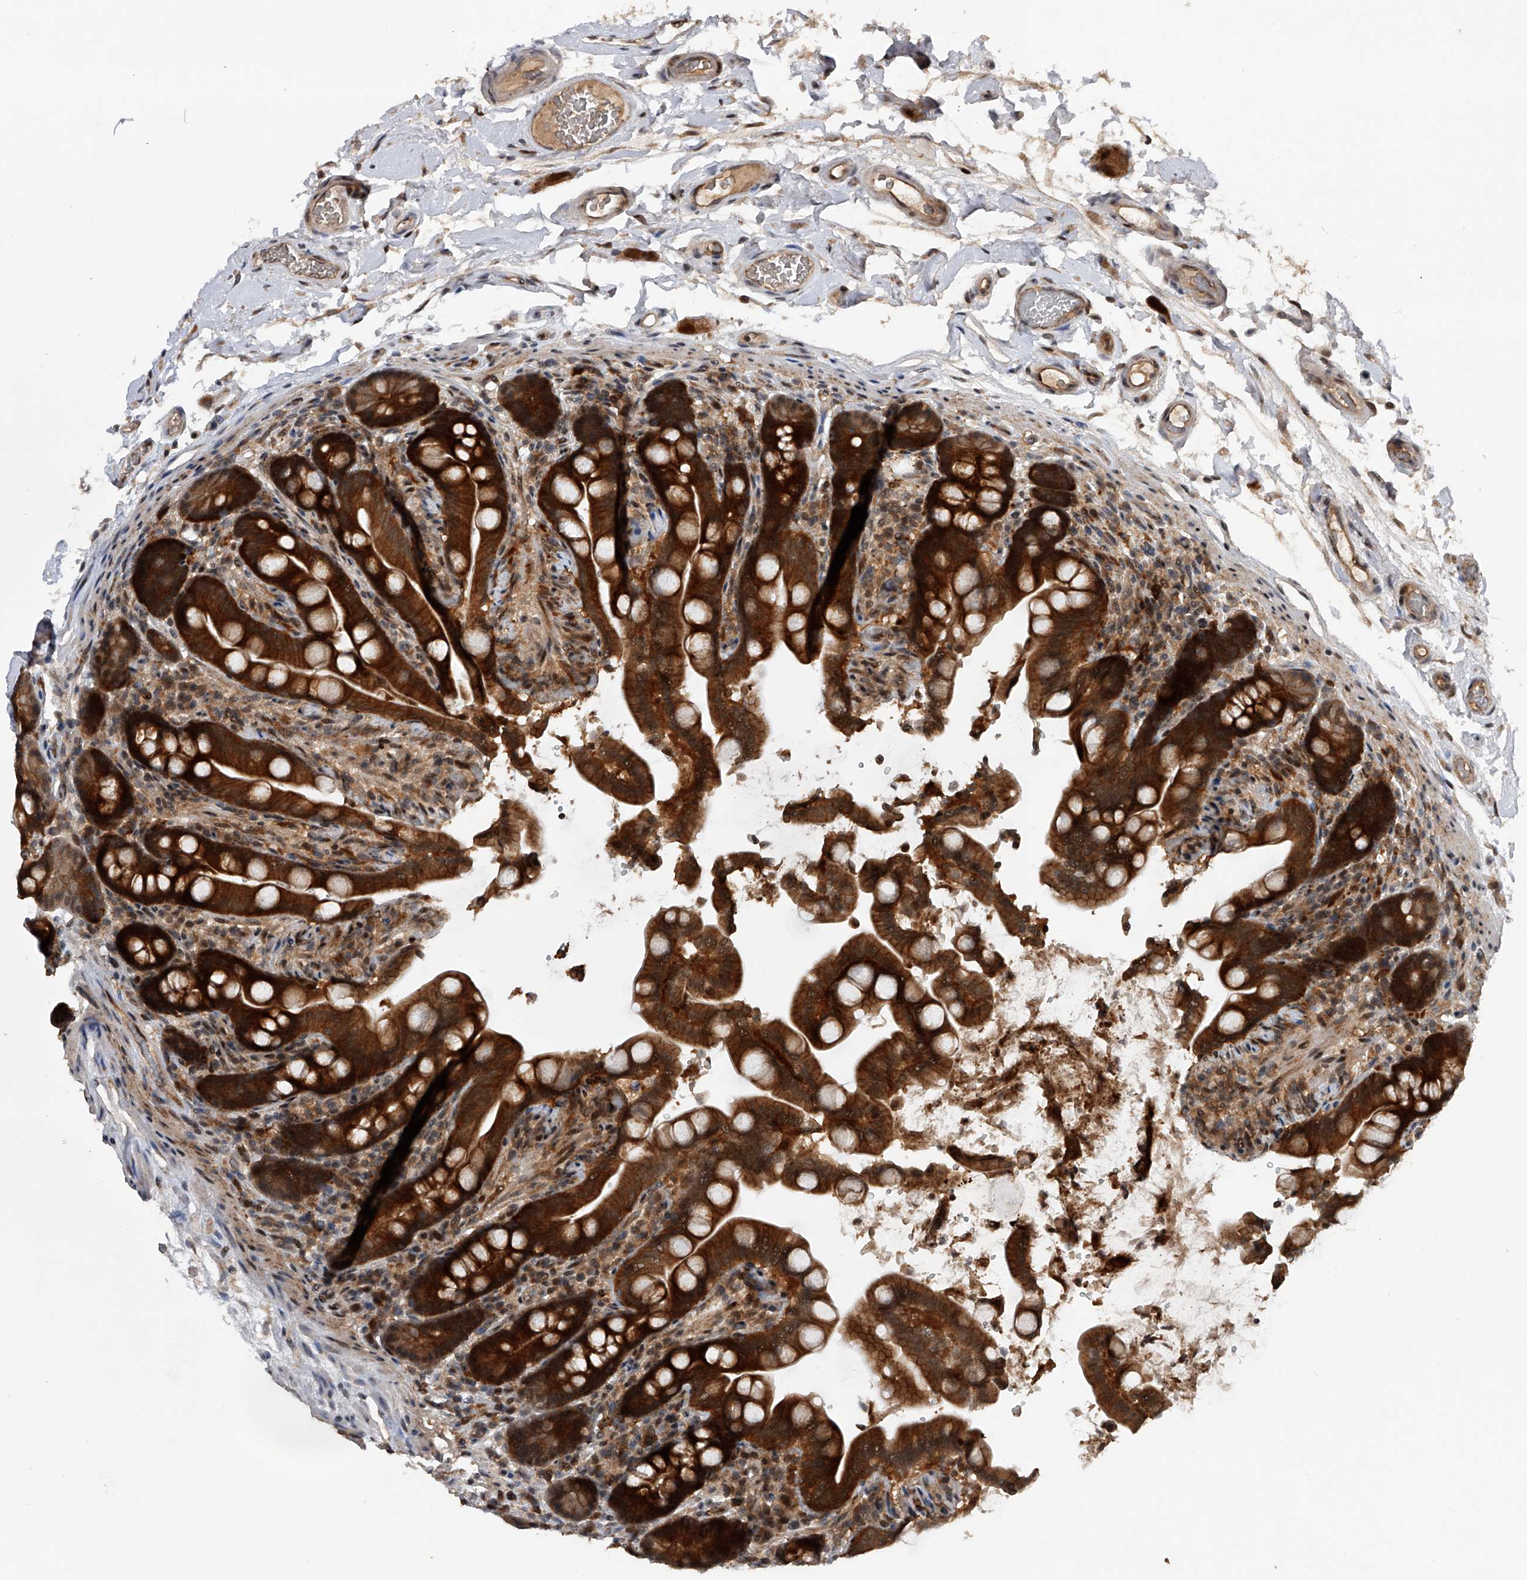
{"staining": {"intensity": "moderate", "quantity": ">75%", "location": "cytoplasmic/membranous,nuclear"}, "tissue": "colon", "cell_type": "Endothelial cells", "image_type": "normal", "snomed": [{"axis": "morphology", "description": "Normal tissue, NOS"}, {"axis": "topography", "description": "Smooth muscle"}, {"axis": "topography", "description": "Colon"}], "caption": "High-magnification brightfield microscopy of unremarkable colon stained with DAB (3,3'-diaminobenzidine) (brown) and counterstained with hematoxylin (blue). endothelial cells exhibit moderate cytoplasmic/membranous,nuclear expression is seen in approximately>75% of cells.", "gene": "RWDD2A", "patient": {"sex": "male", "age": 73}}